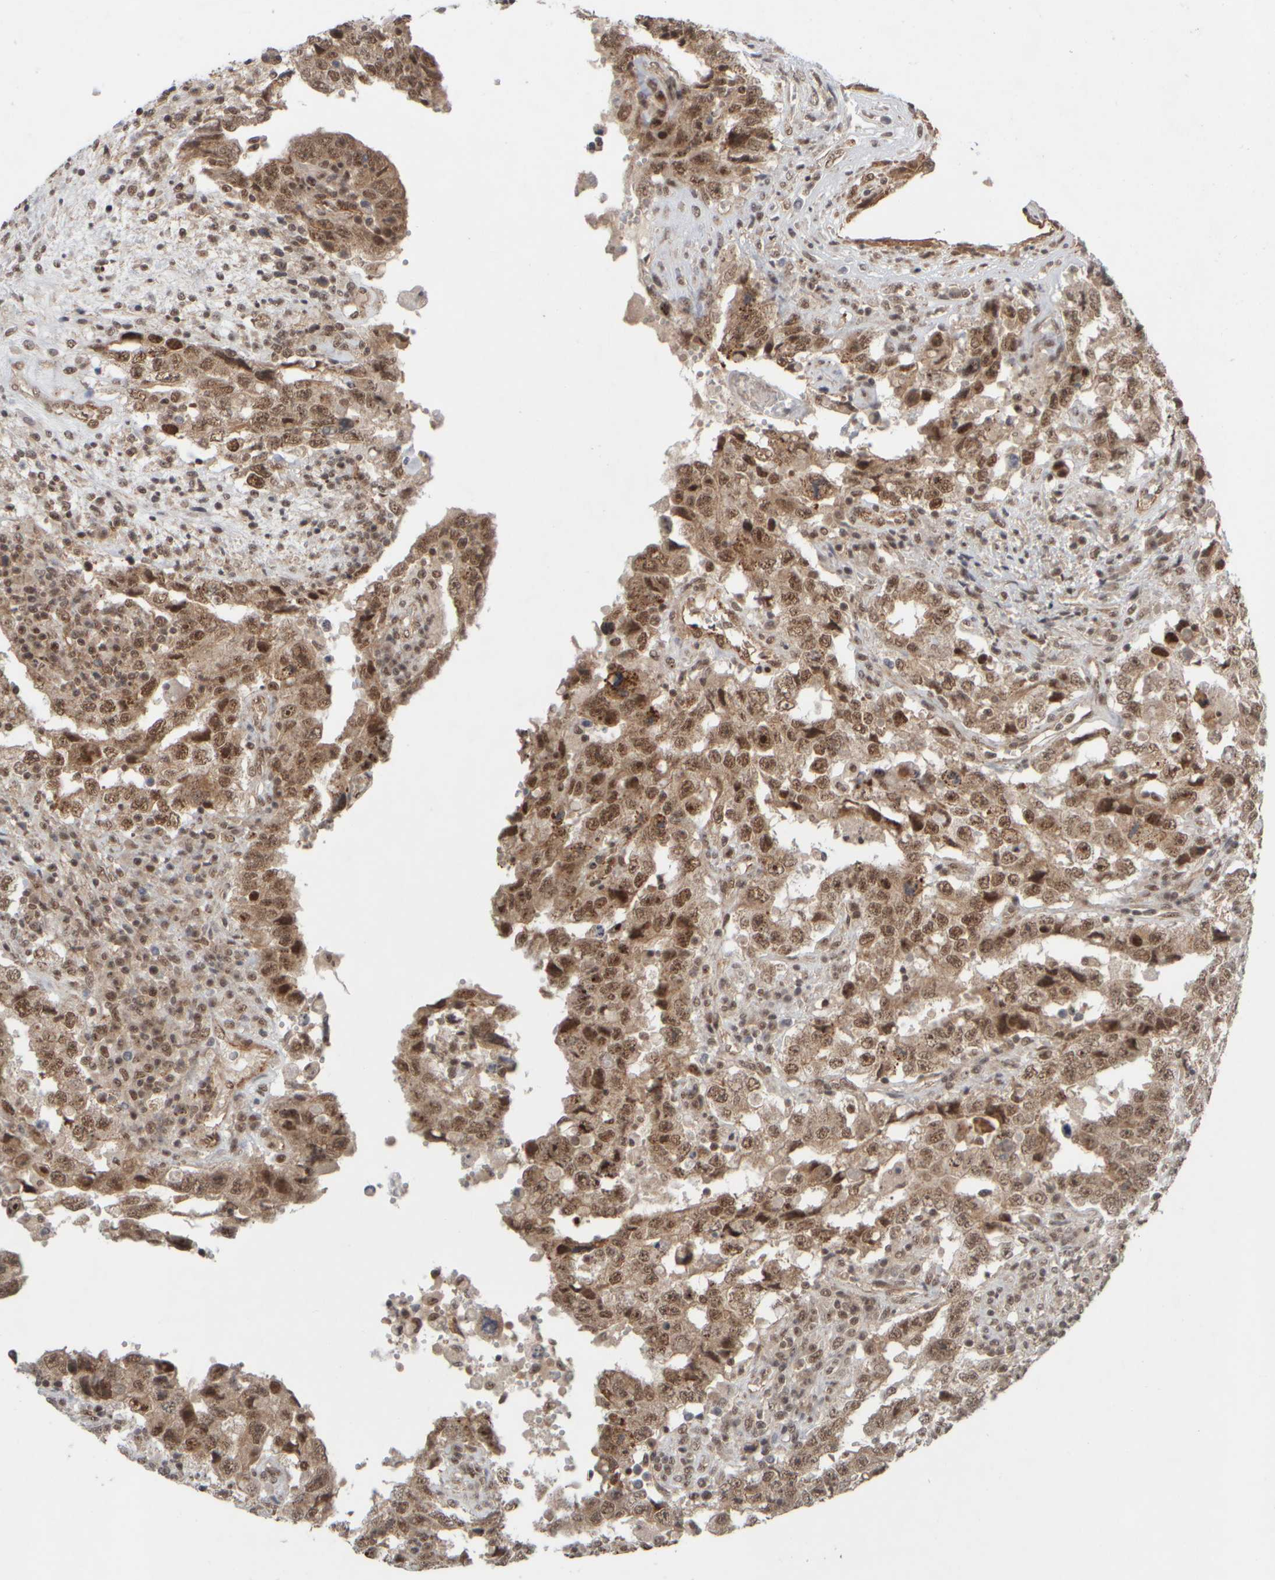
{"staining": {"intensity": "weak", "quantity": ">75%", "location": "cytoplasmic/membranous,nuclear"}, "tissue": "testis cancer", "cell_type": "Tumor cells", "image_type": "cancer", "snomed": [{"axis": "morphology", "description": "Carcinoma, Embryonal, NOS"}, {"axis": "topography", "description": "Testis"}], "caption": "This photomicrograph reveals immunohistochemistry staining of human embryonal carcinoma (testis), with low weak cytoplasmic/membranous and nuclear positivity in about >75% of tumor cells.", "gene": "SYNRG", "patient": {"sex": "male", "age": 26}}